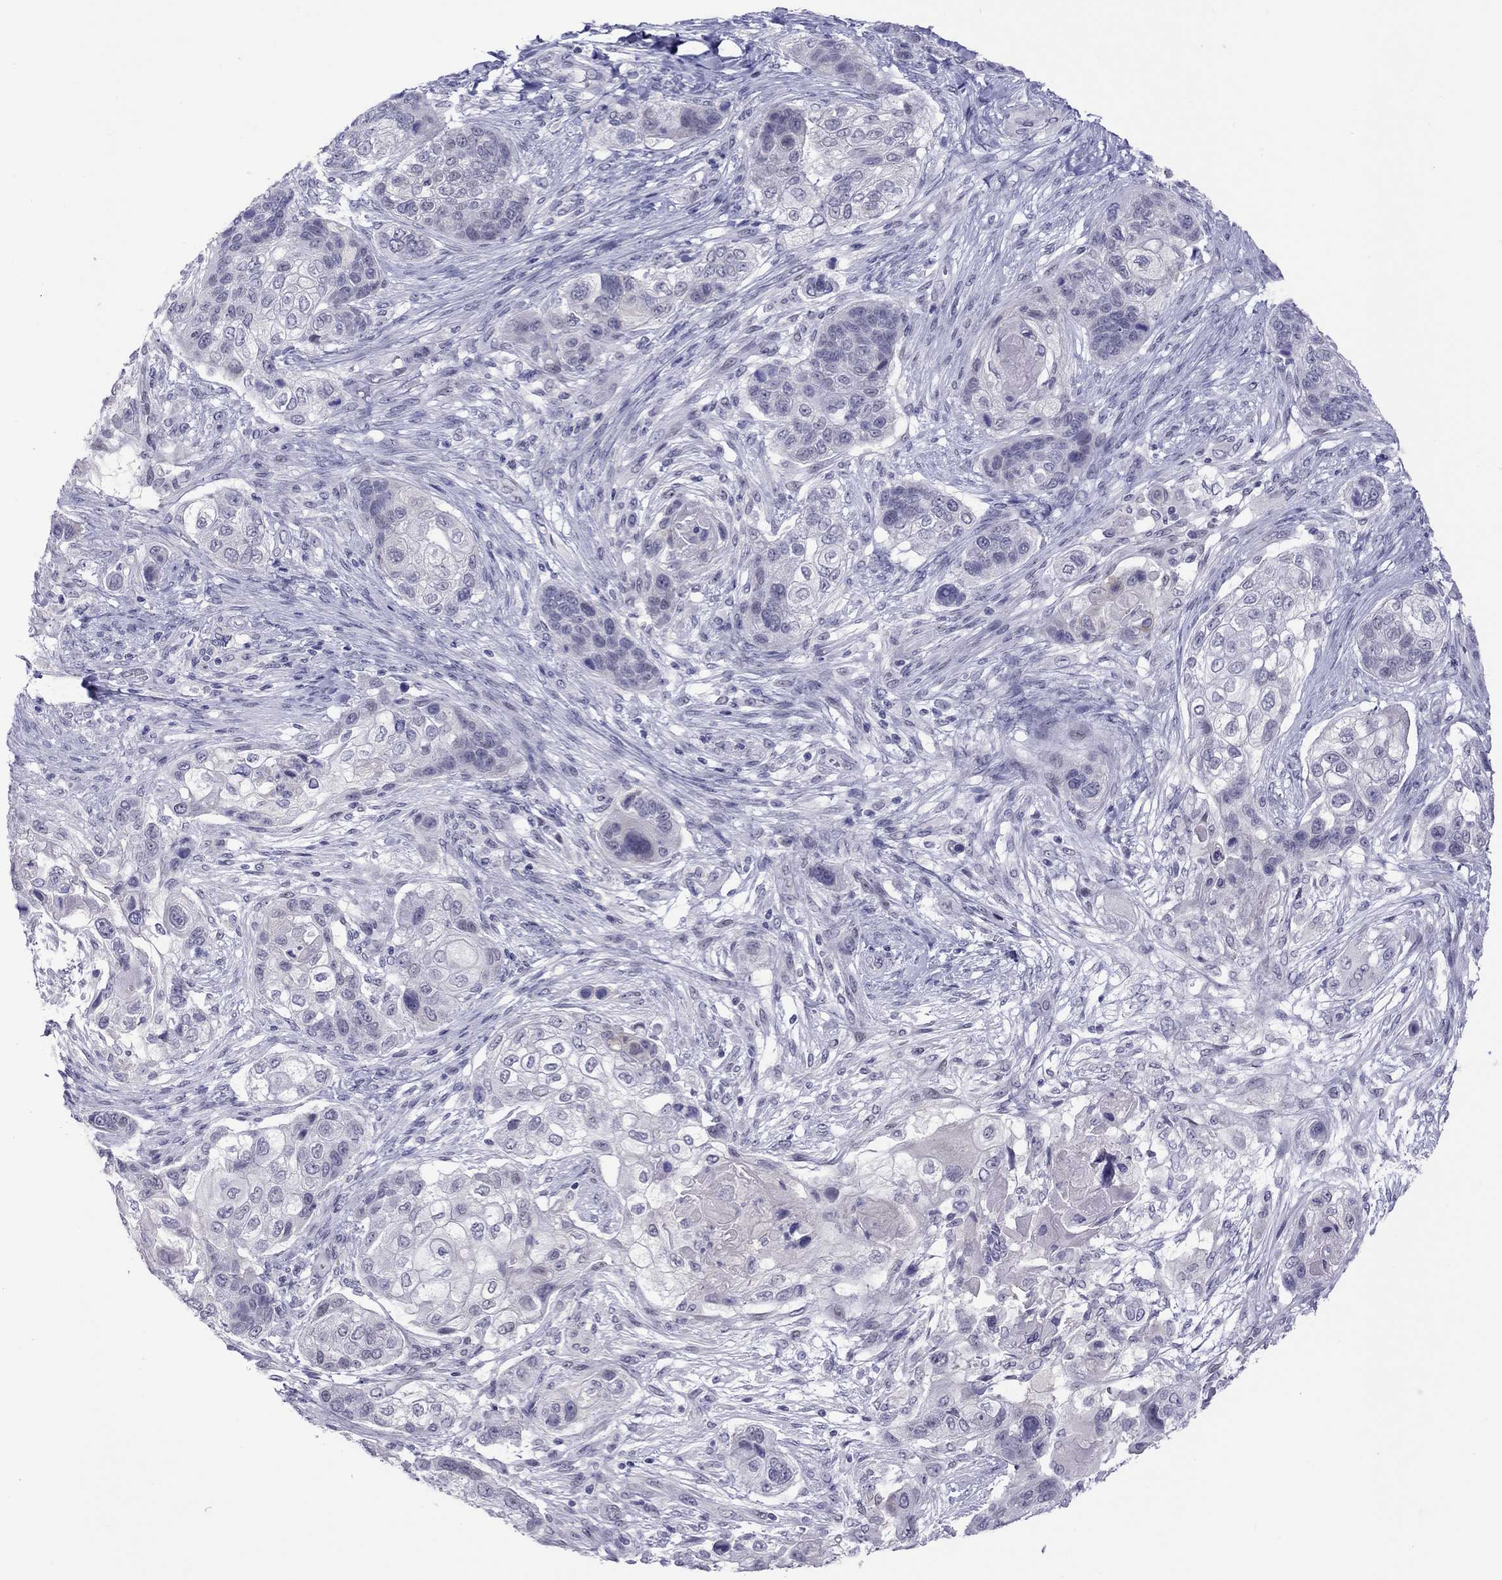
{"staining": {"intensity": "negative", "quantity": "none", "location": "none"}, "tissue": "lung cancer", "cell_type": "Tumor cells", "image_type": "cancer", "snomed": [{"axis": "morphology", "description": "Squamous cell carcinoma, NOS"}, {"axis": "topography", "description": "Lung"}], "caption": "The photomicrograph demonstrates no significant positivity in tumor cells of squamous cell carcinoma (lung).", "gene": "CHRNB3", "patient": {"sex": "male", "age": 69}}